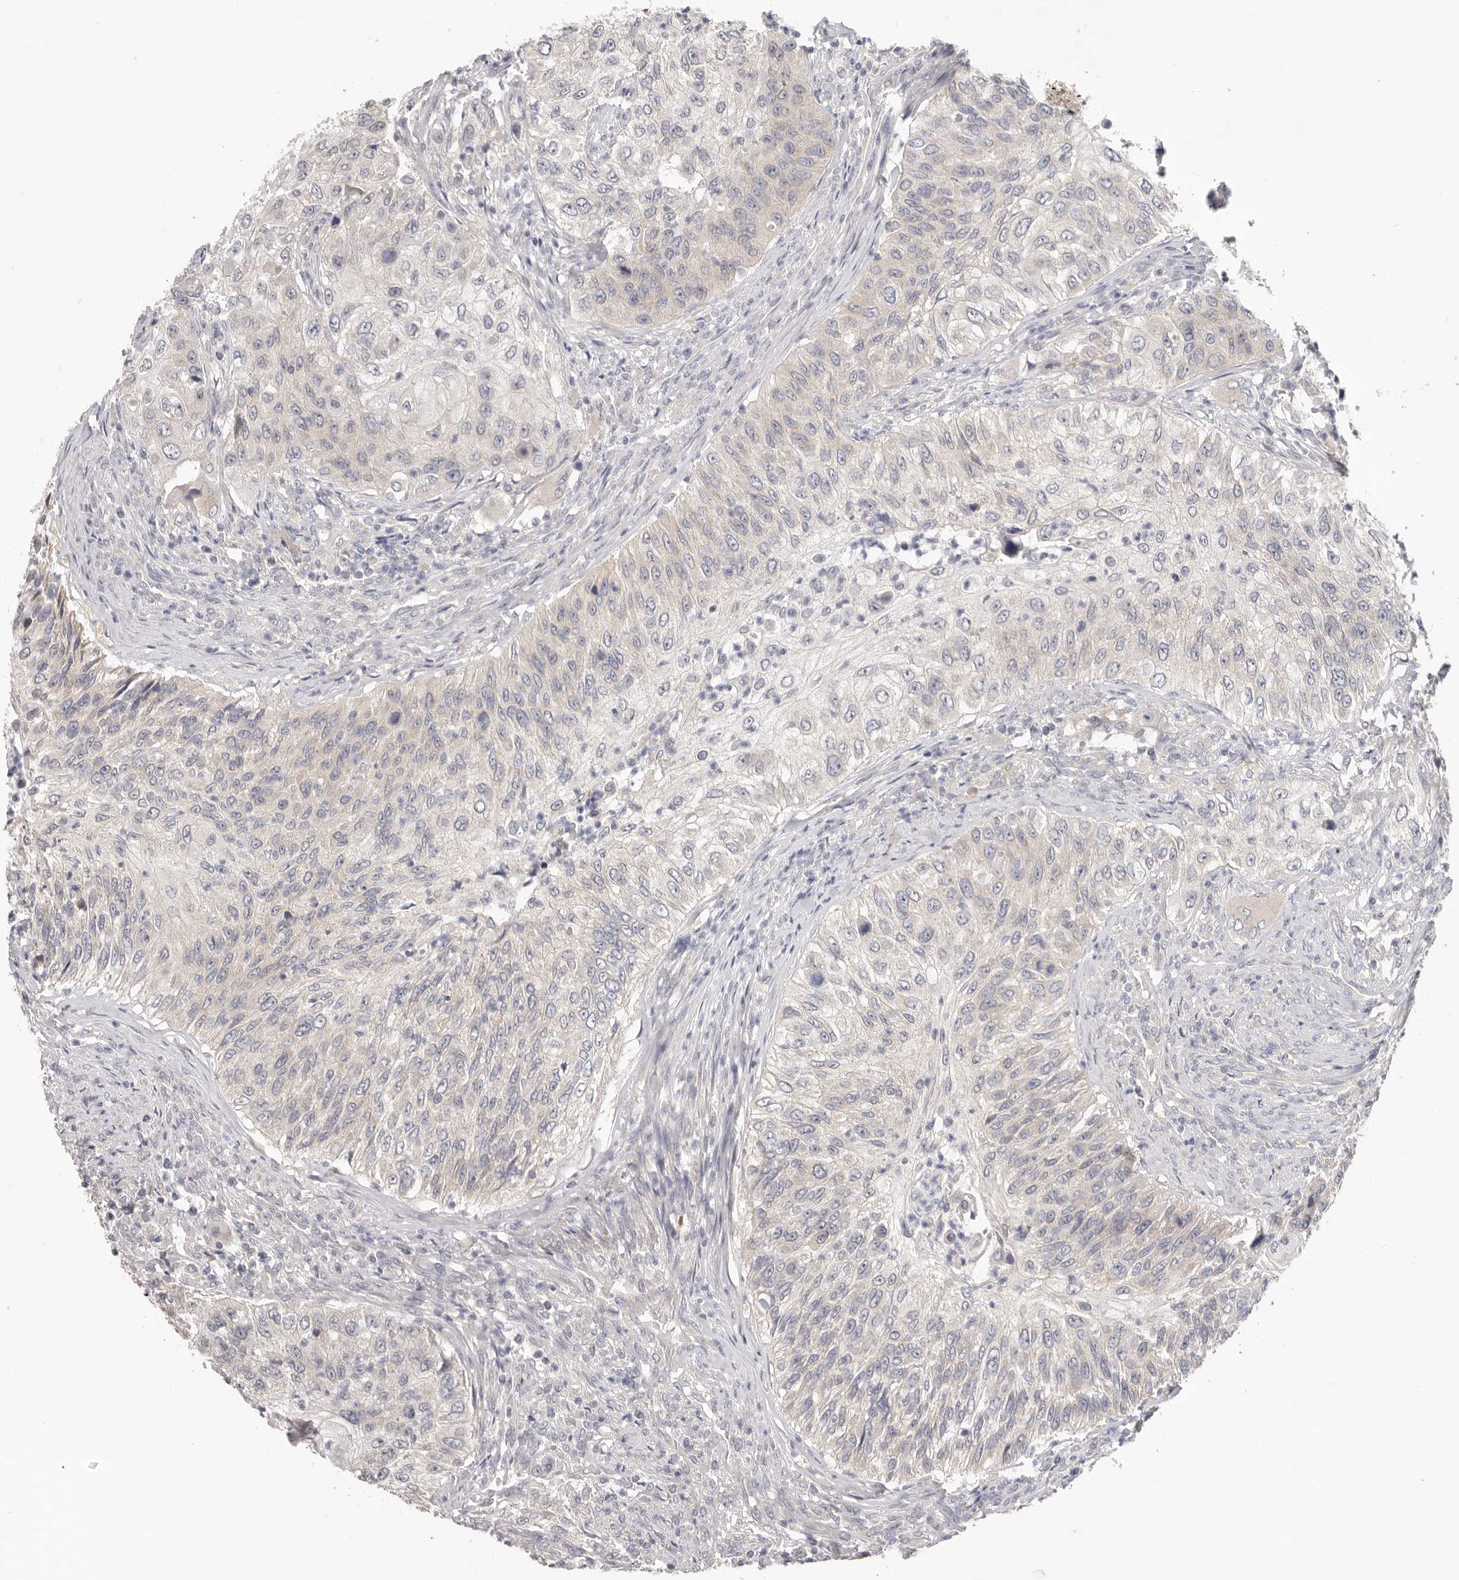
{"staining": {"intensity": "weak", "quantity": "<25%", "location": "cytoplasmic/membranous"}, "tissue": "urothelial cancer", "cell_type": "Tumor cells", "image_type": "cancer", "snomed": [{"axis": "morphology", "description": "Urothelial carcinoma, High grade"}, {"axis": "topography", "description": "Urinary bladder"}], "caption": "Micrograph shows no significant protein staining in tumor cells of urothelial cancer. (DAB immunohistochemistry, high magnification).", "gene": "WDR77", "patient": {"sex": "female", "age": 60}}